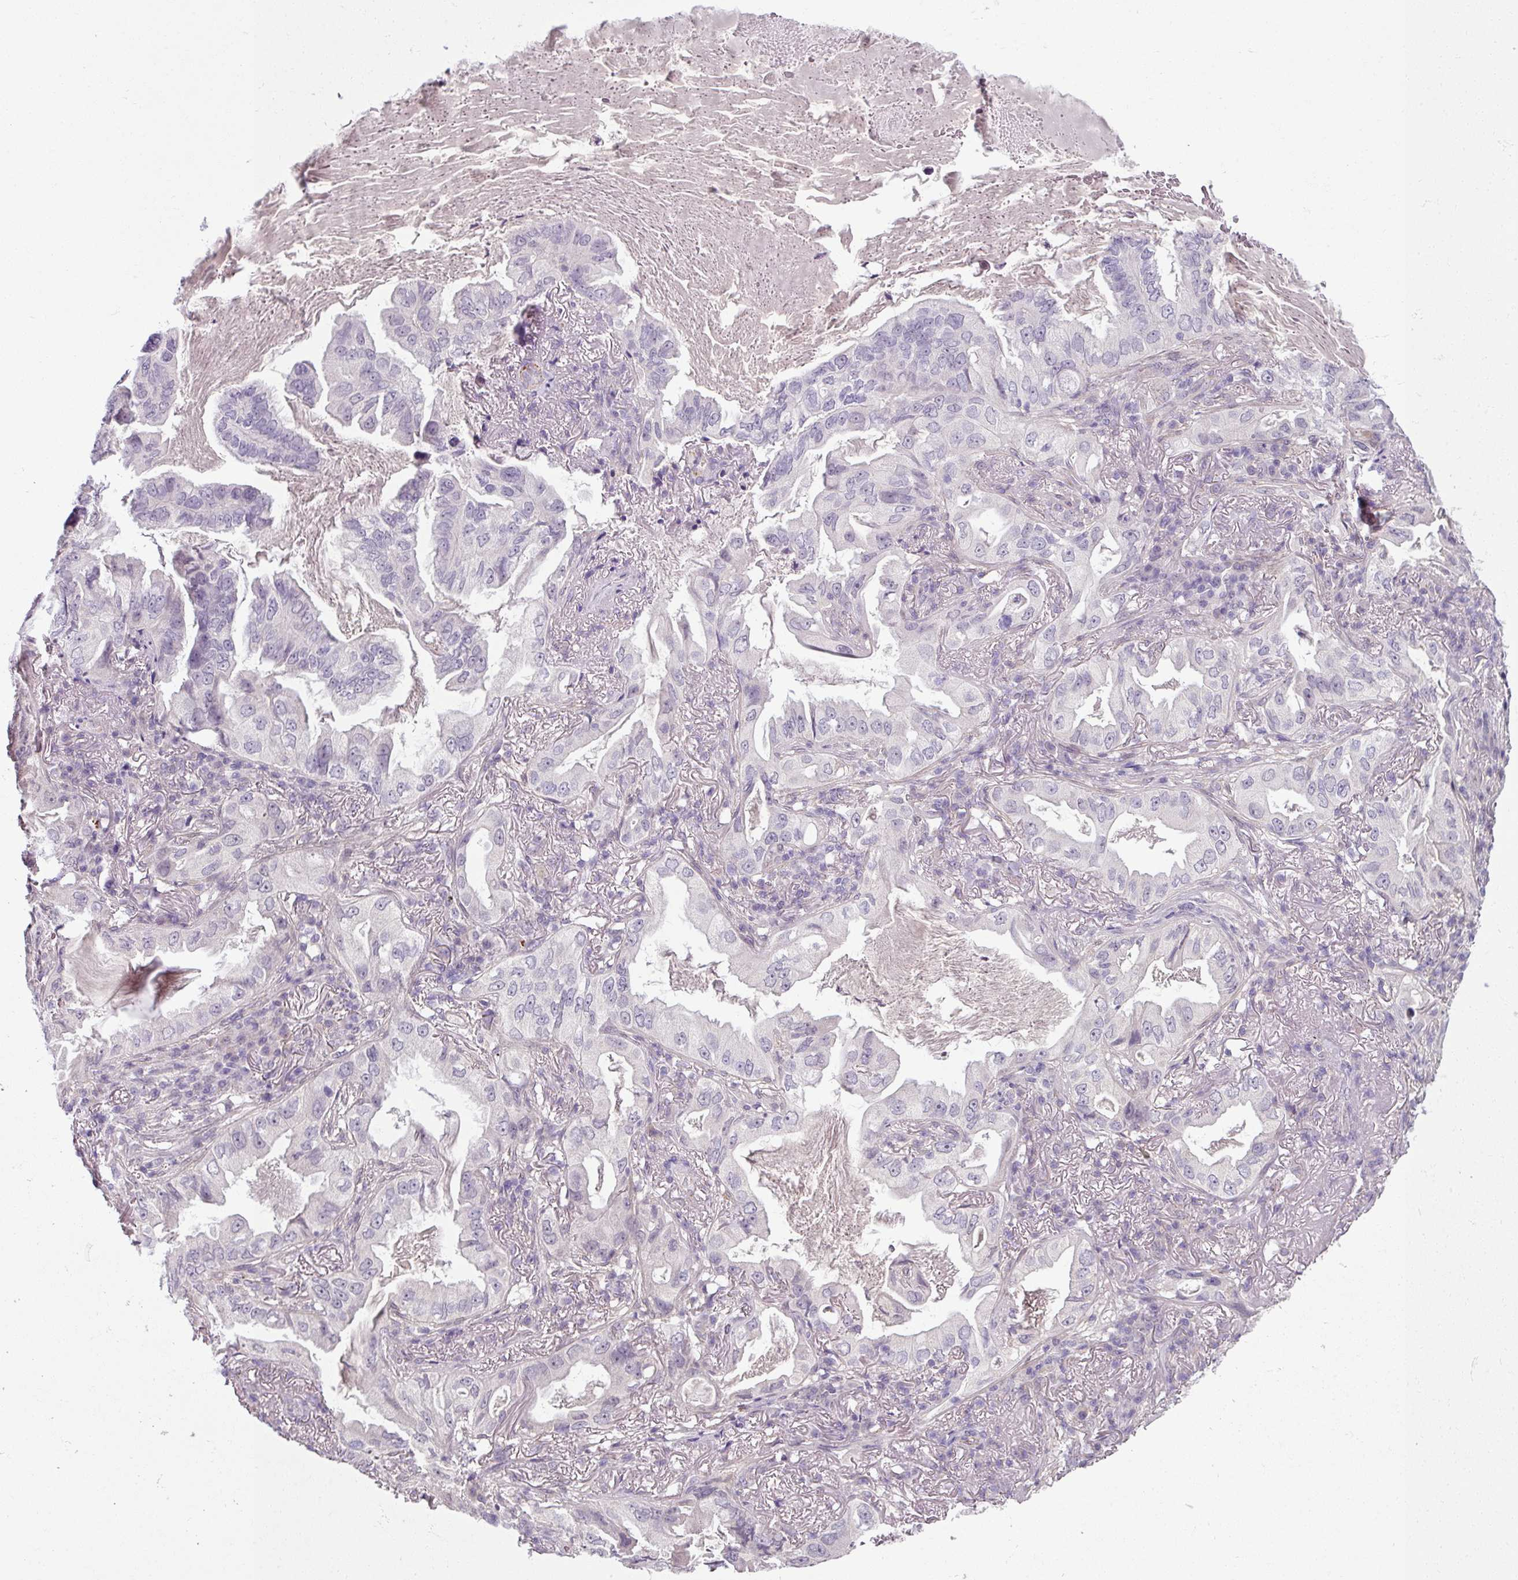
{"staining": {"intensity": "negative", "quantity": "none", "location": "none"}, "tissue": "lung cancer", "cell_type": "Tumor cells", "image_type": "cancer", "snomed": [{"axis": "morphology", "description": "Adenocarcinoma, NOS"}, {"axis": "topography", "description": "Lung"}], "caption": "Image shows no significant protein positivity in tumor cells of lung adenocarcinoma. (Brightfield microscopy of DAB (3,3'-diaminobenzidine) immunohistochemistry at high magnification).", "gene": "UVSSA", "patient": {"sex": "female", "age": 69}}